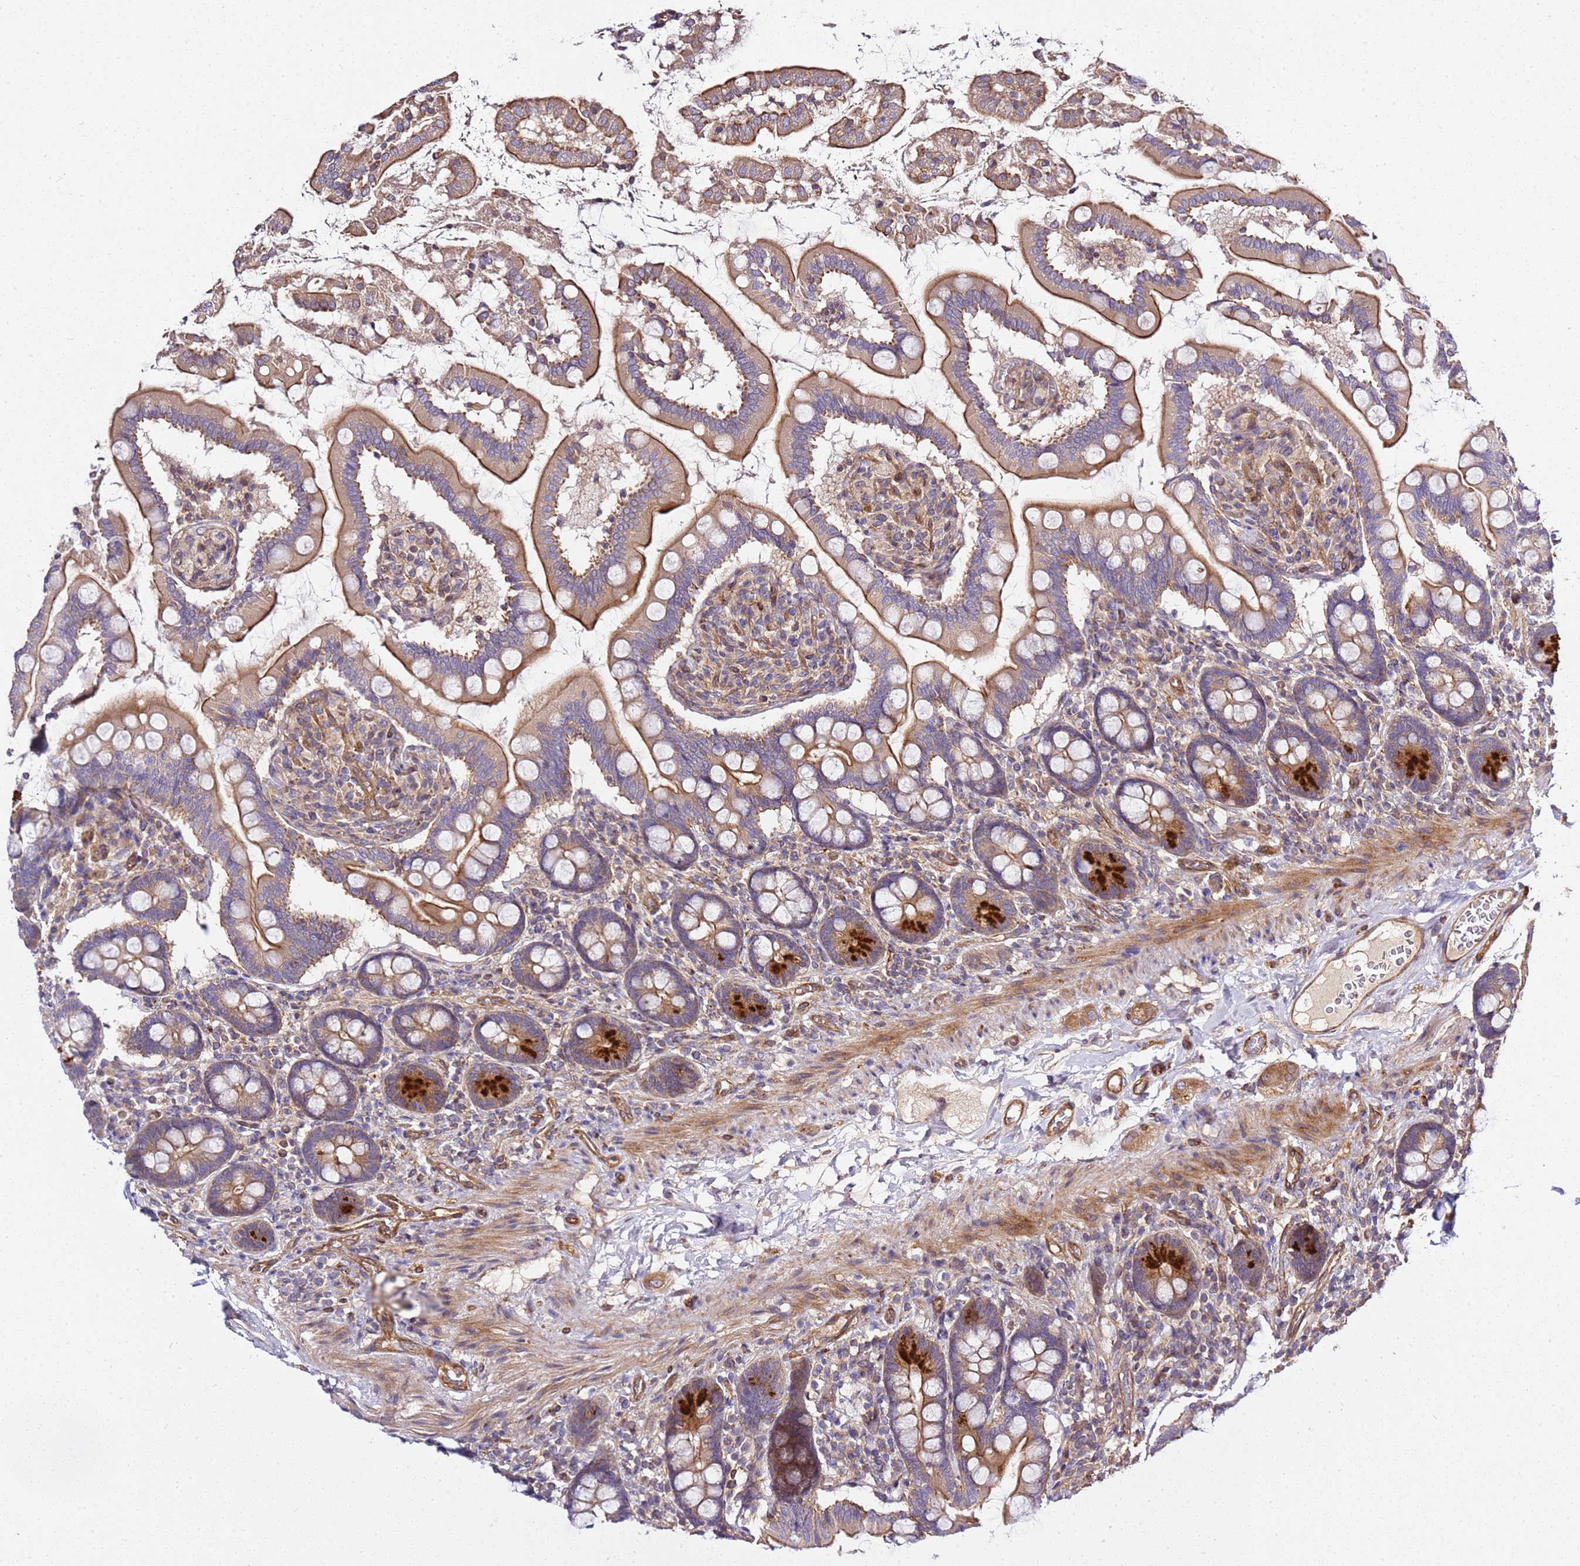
{"staining": {"intensity": "moderate", "quantity": "25%-75%", "location": "cytoplasmic/membranous"}, "tissue": "small intestine", "cell_type": "Glandular cells", "image_type": "normal", "snomed": [{"axis": "morphology", "description": "Normal tissue, NOS"}, {"axis": "topography", "description": "Small intestine"}], "caption": "Immunohistochemical staining of unremarkable human small intestine shows moderate cytoplasmic/membranous protein expression in about 25%-75% of glandular cells.", "gene": "GNL1", "patient": {"sex": "female", "age": 64}}